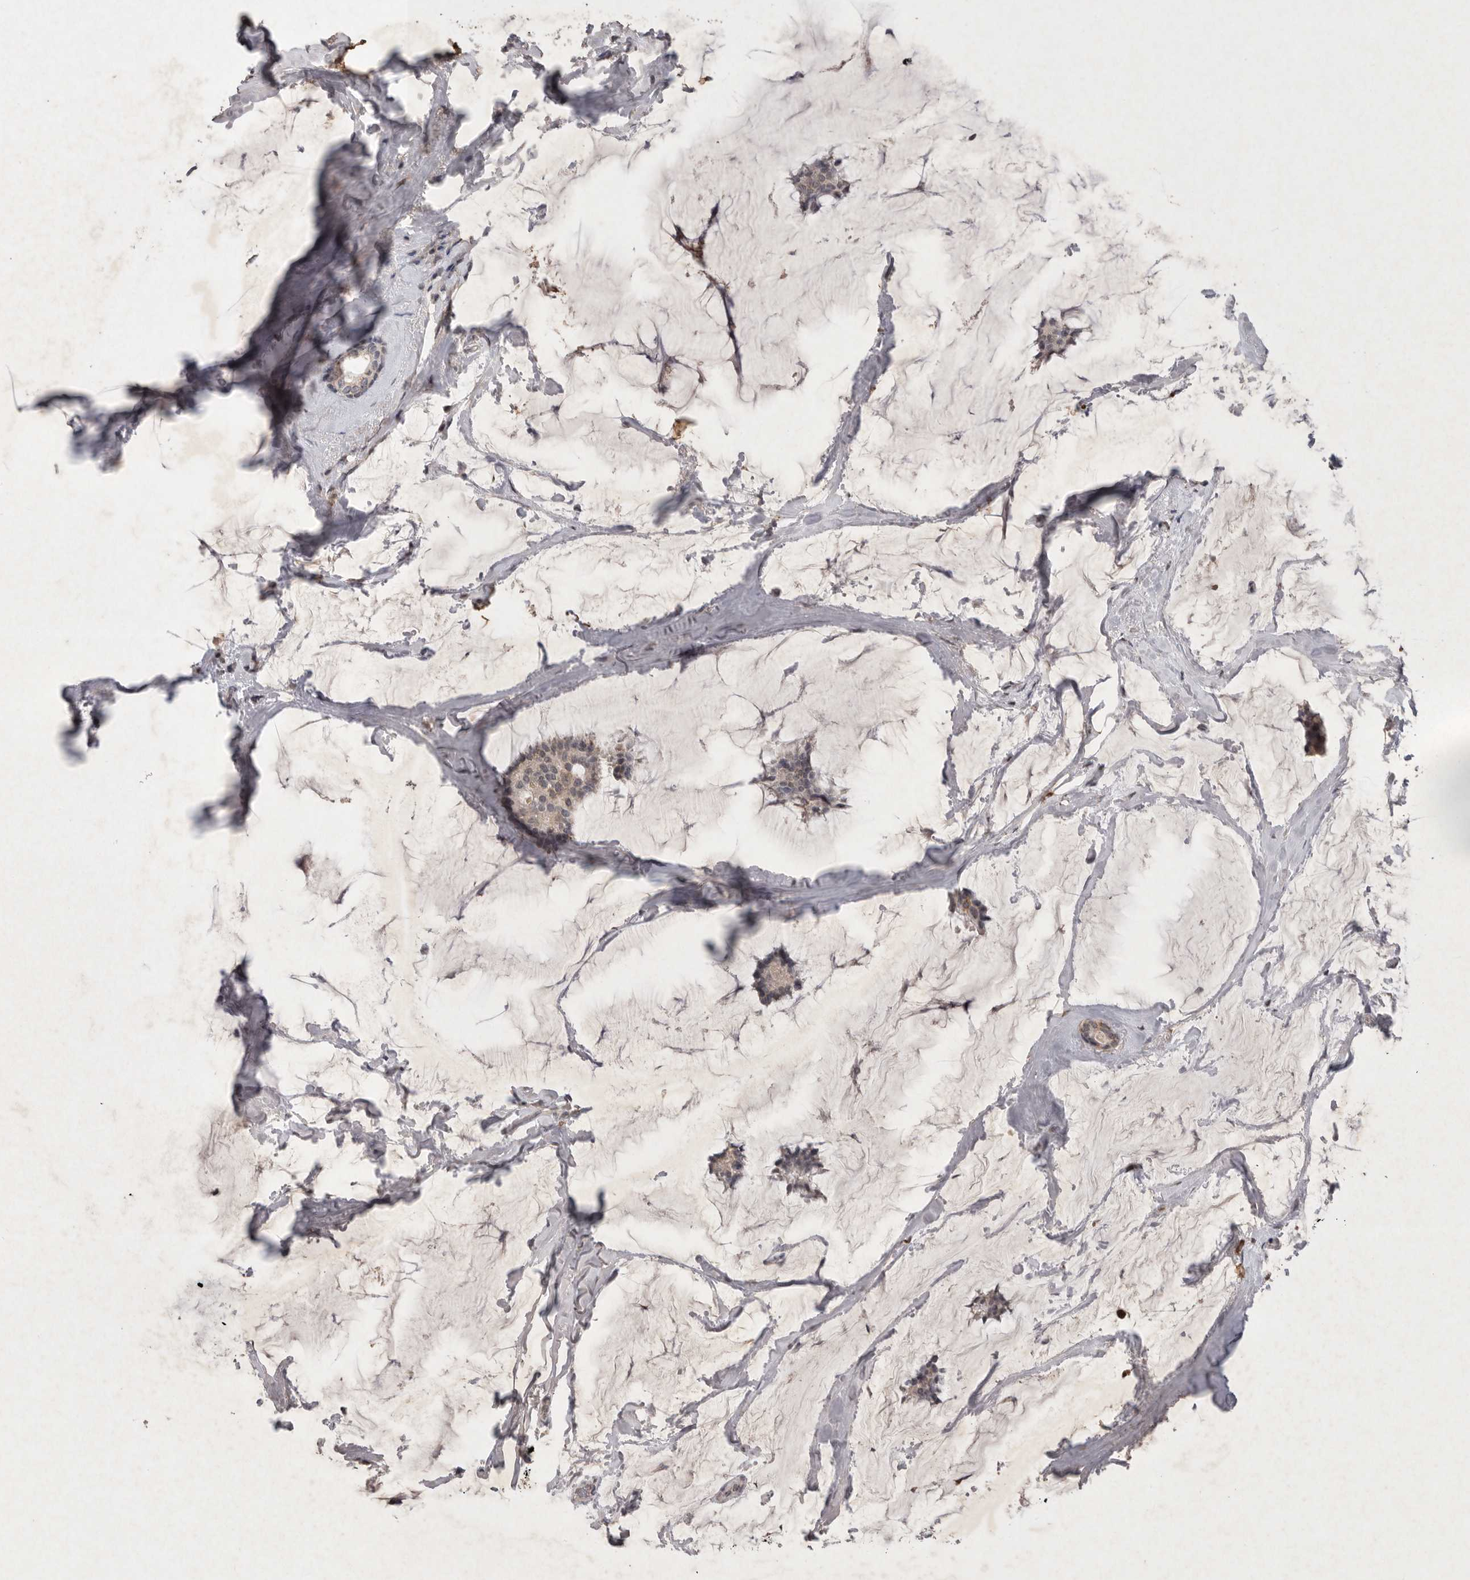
{"staining": {"intensity": "negative", "quantity": "none", "location": "none"}, "tissue": "breast cancer", "cell_type": "Tumor cells", "image_type": "cancer", "snomed": [{"axis": "morphology", "description": "Duct carcinoma"}, {"axis": "topography", "description": "Breast"}], "caption": "The photomicrograph reveals no staining of tumor cells in intraductal carcinoma (breast).", "gene": "APLNR", "patient": {"sex": "female", "age": 93}}